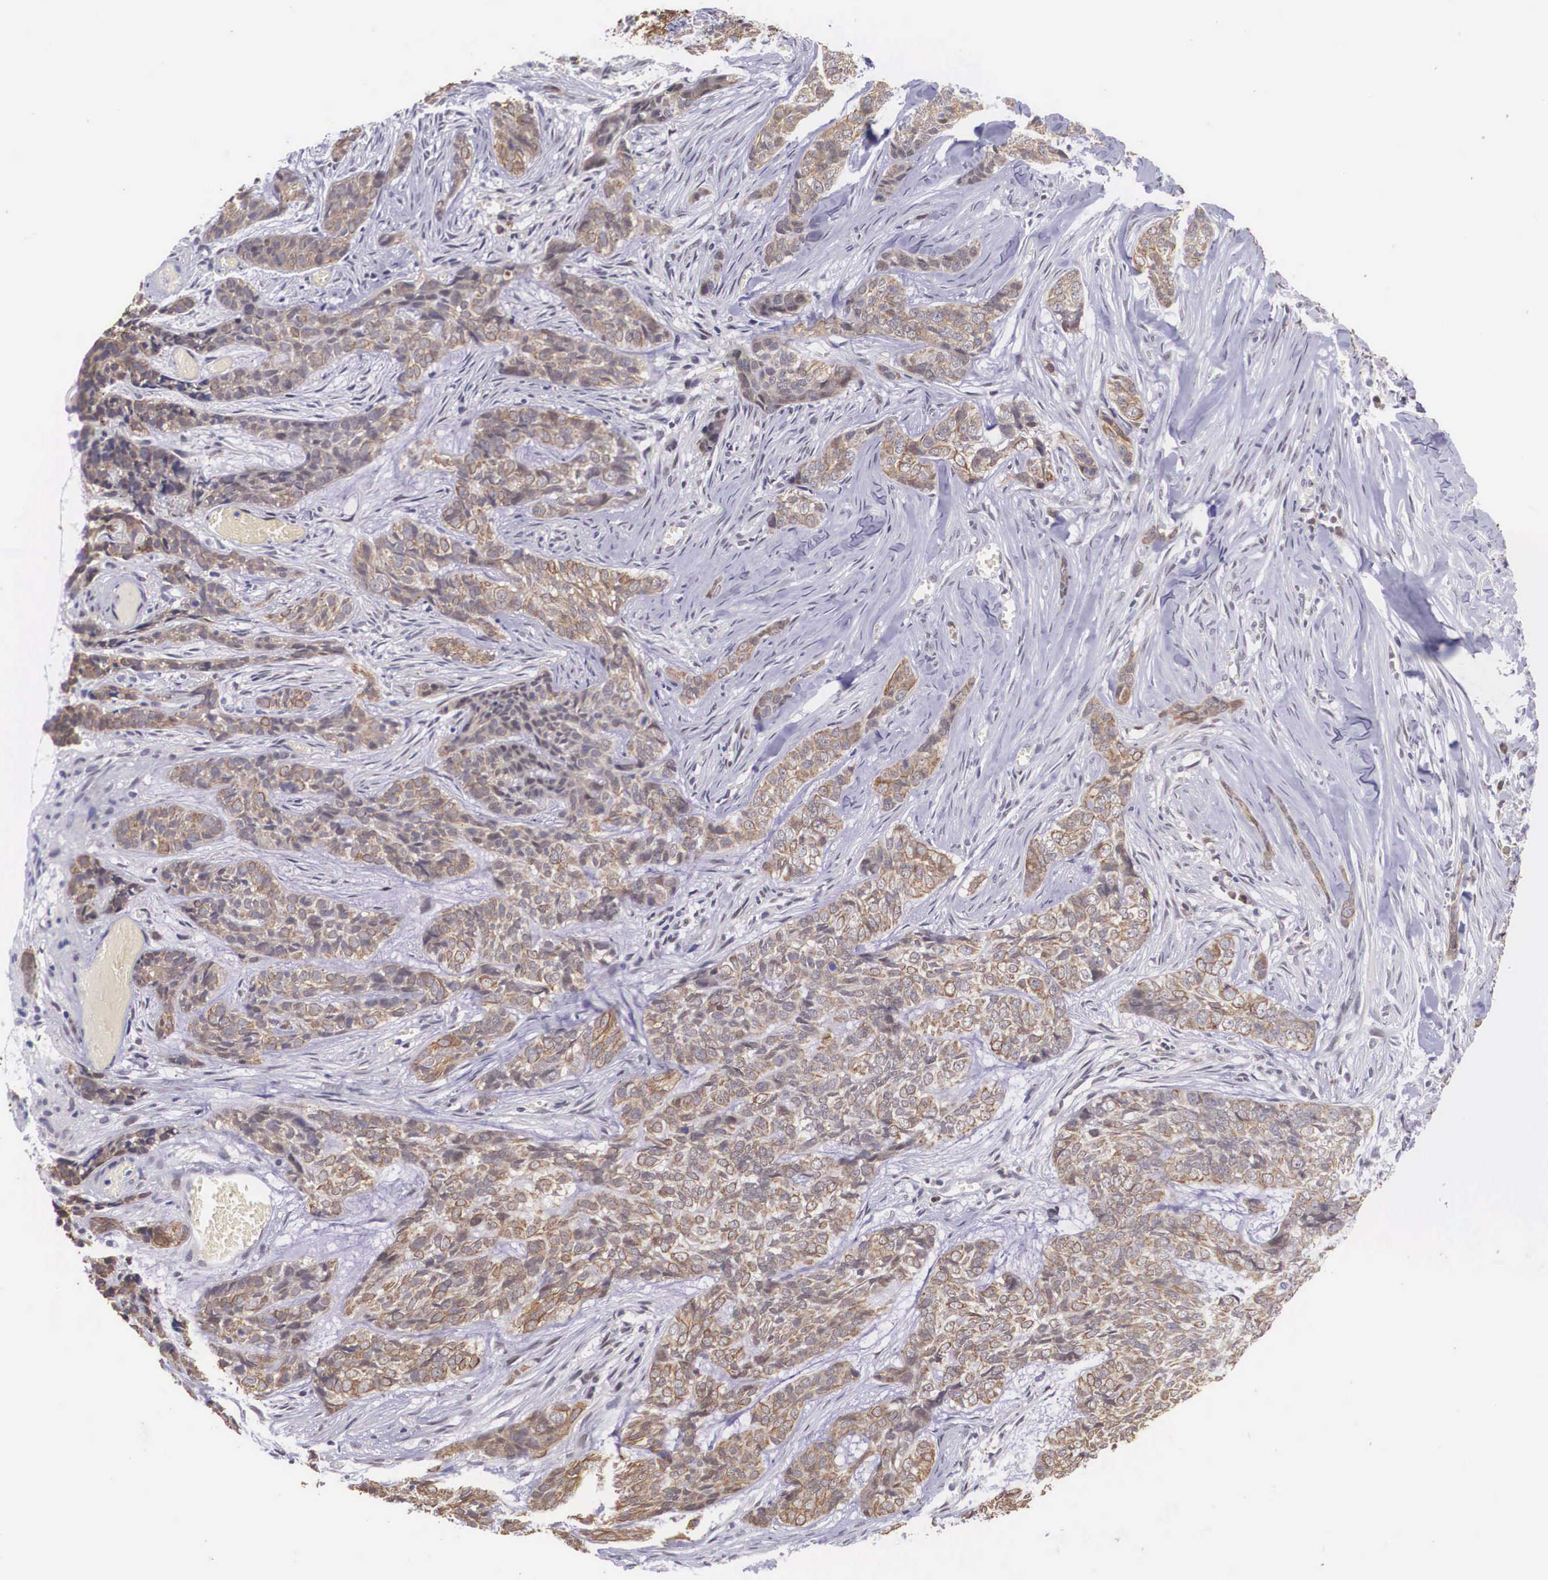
{"staining": {"intensity": "moderate", "quantity": ">75%", "location": "cytoplasmic/membranous"}, "tissue": "skin cancer", "cell_type": "Tumor cells", "image_type": "cancer", "snomed": [{"axis": "morphology", "description": "Normal tissue, NOS"}, {"axis": "morphology", "description": "Basal cell carcinoma"}, {"axis": "topography", "description": "Skin"}], "caption": "Human skin cancer stained with a protein marker demonstrates moderate staining in tumor cells.", "gene": "SLC25A21", "patient": {"sex": "female", "age": 65}}